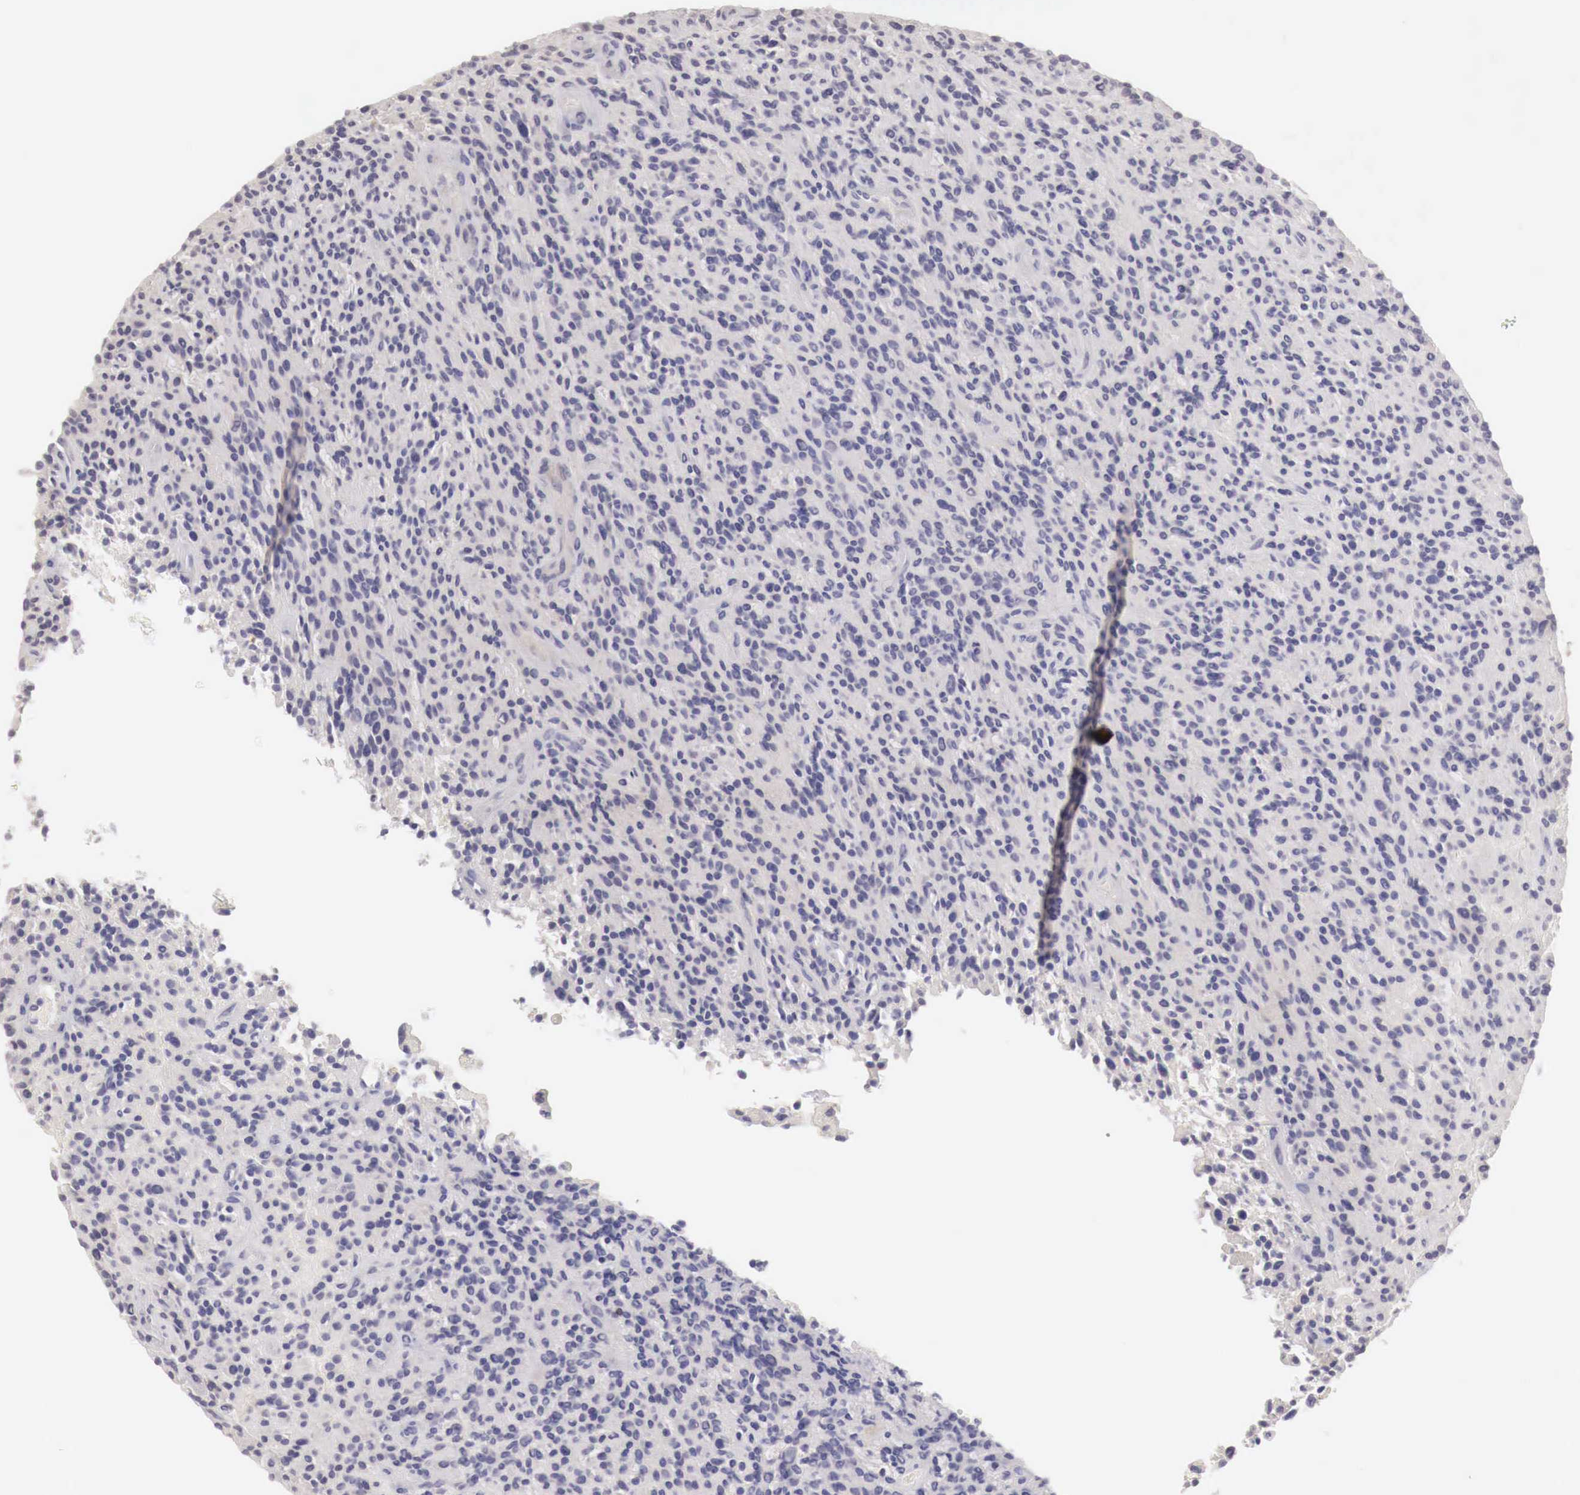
{"staining": {"intensity": "negative", "quantity": "none", "location": "none"}, "tissue": "glioma", "cell_type": "Tumor cells", "image_type": "cancer", "snomed": [{"axis": "morphology", "description": "Glioma, malignant, High grade"}, {"axis": "topography", "description": "Brain"}], "caption": "High power microscopy image of an immunohistochemistry image of glioma, revealing no significant staining in tumor cells.", "gene": "RENBP", "patient": {"sex": "female", "age": 13}}